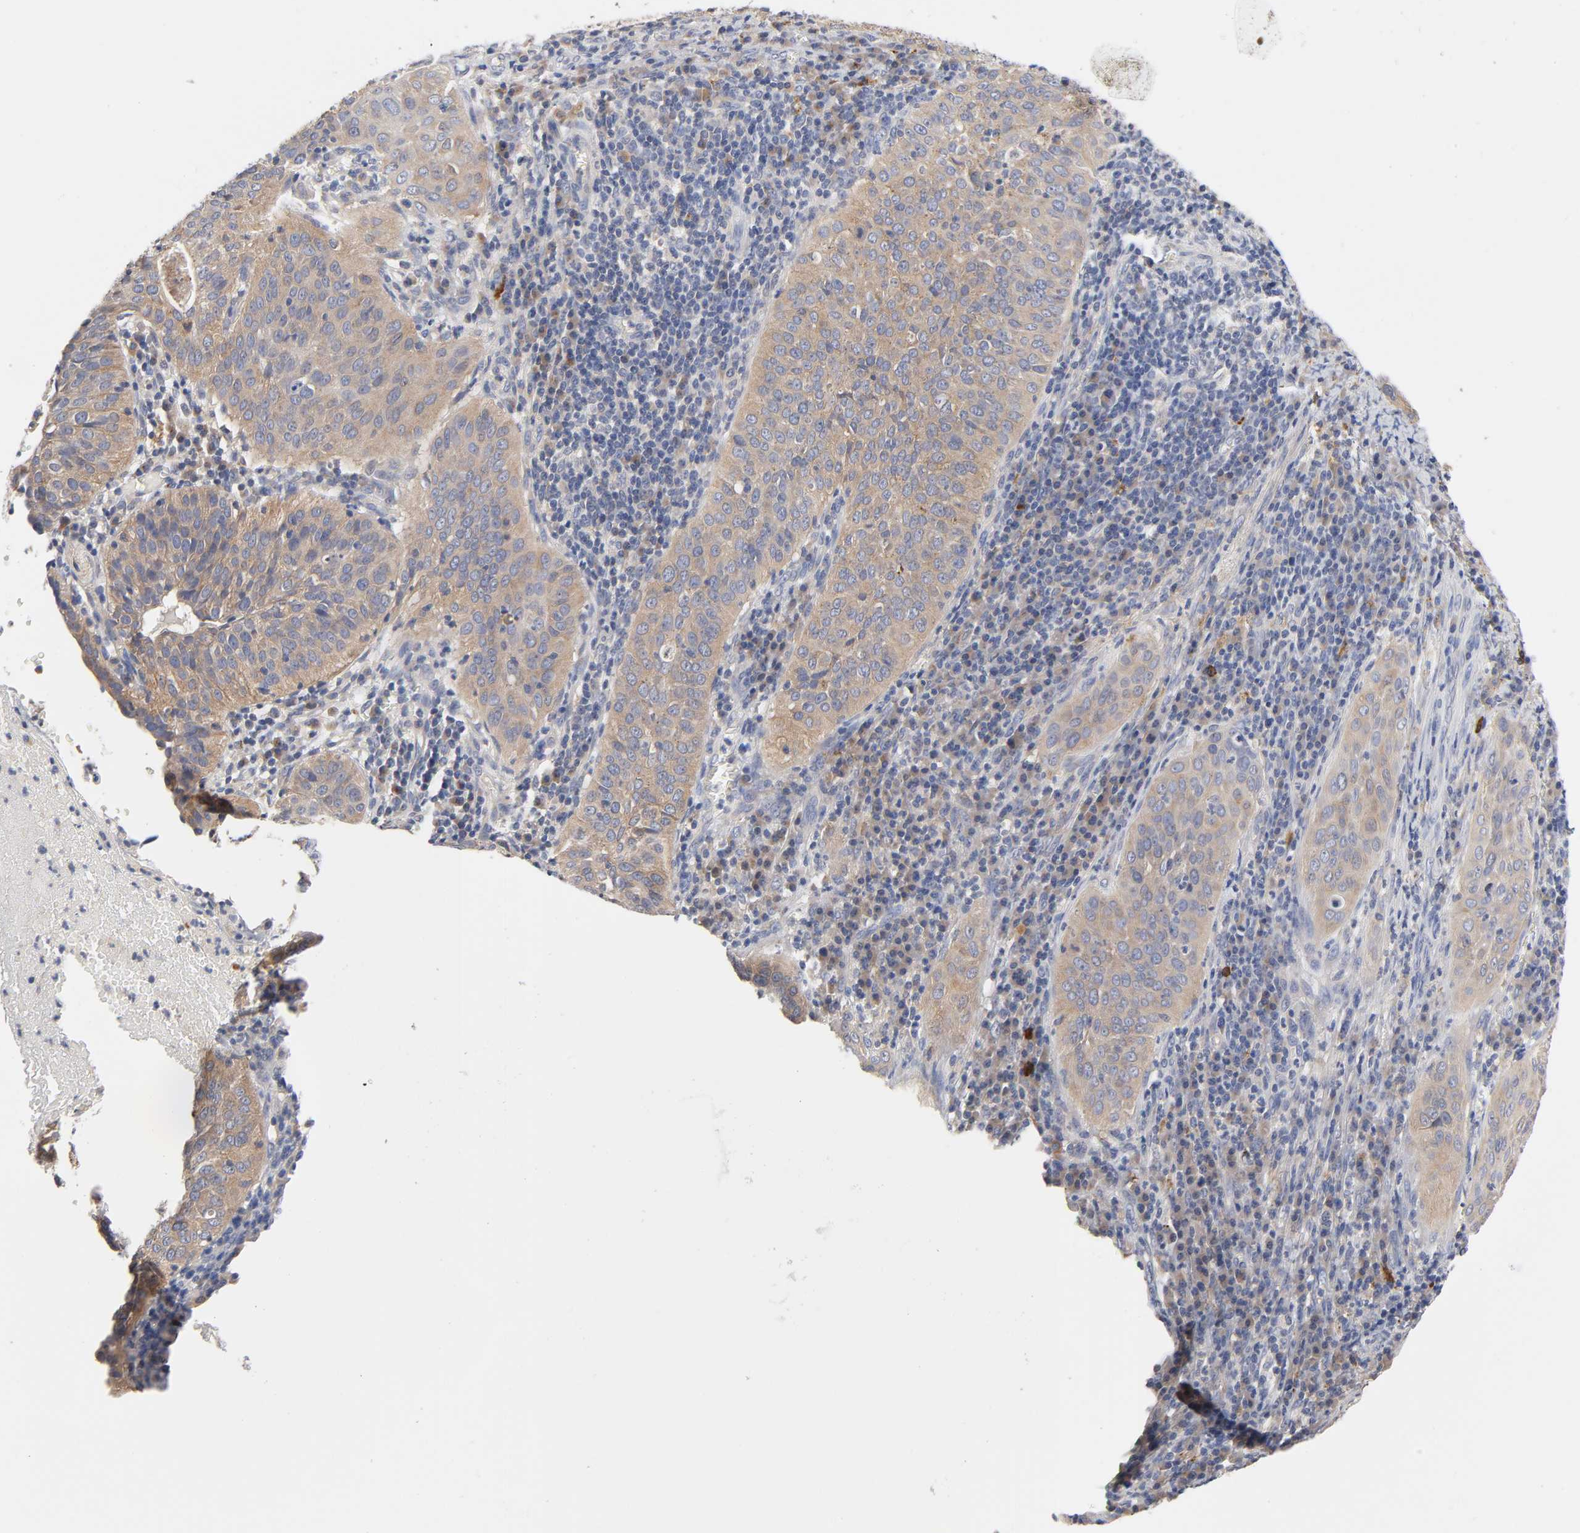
{"staining": {"intensity": "moderate", "quantity": ">75%", "location": "cytoplasmic/membranous"}, "tissue": "cervical cancer", "cell_type": "Tumor cells", "image_type": "cancer", "snomed": [{"axis": "morphology", "description": "Squamous cell carcinoma, NOS"}, {"axis": "topography", "description": "Cervix"}], "caption": "Cervical cancer (squamous cell carcinoma) stained with immunohistochemistry (IHC) reveals moderate cytoplasmic/membranous positivity in about >75% of tumor cells.", "gene": "C17orf75", "patient": {"sex": "female", "age": 39}}